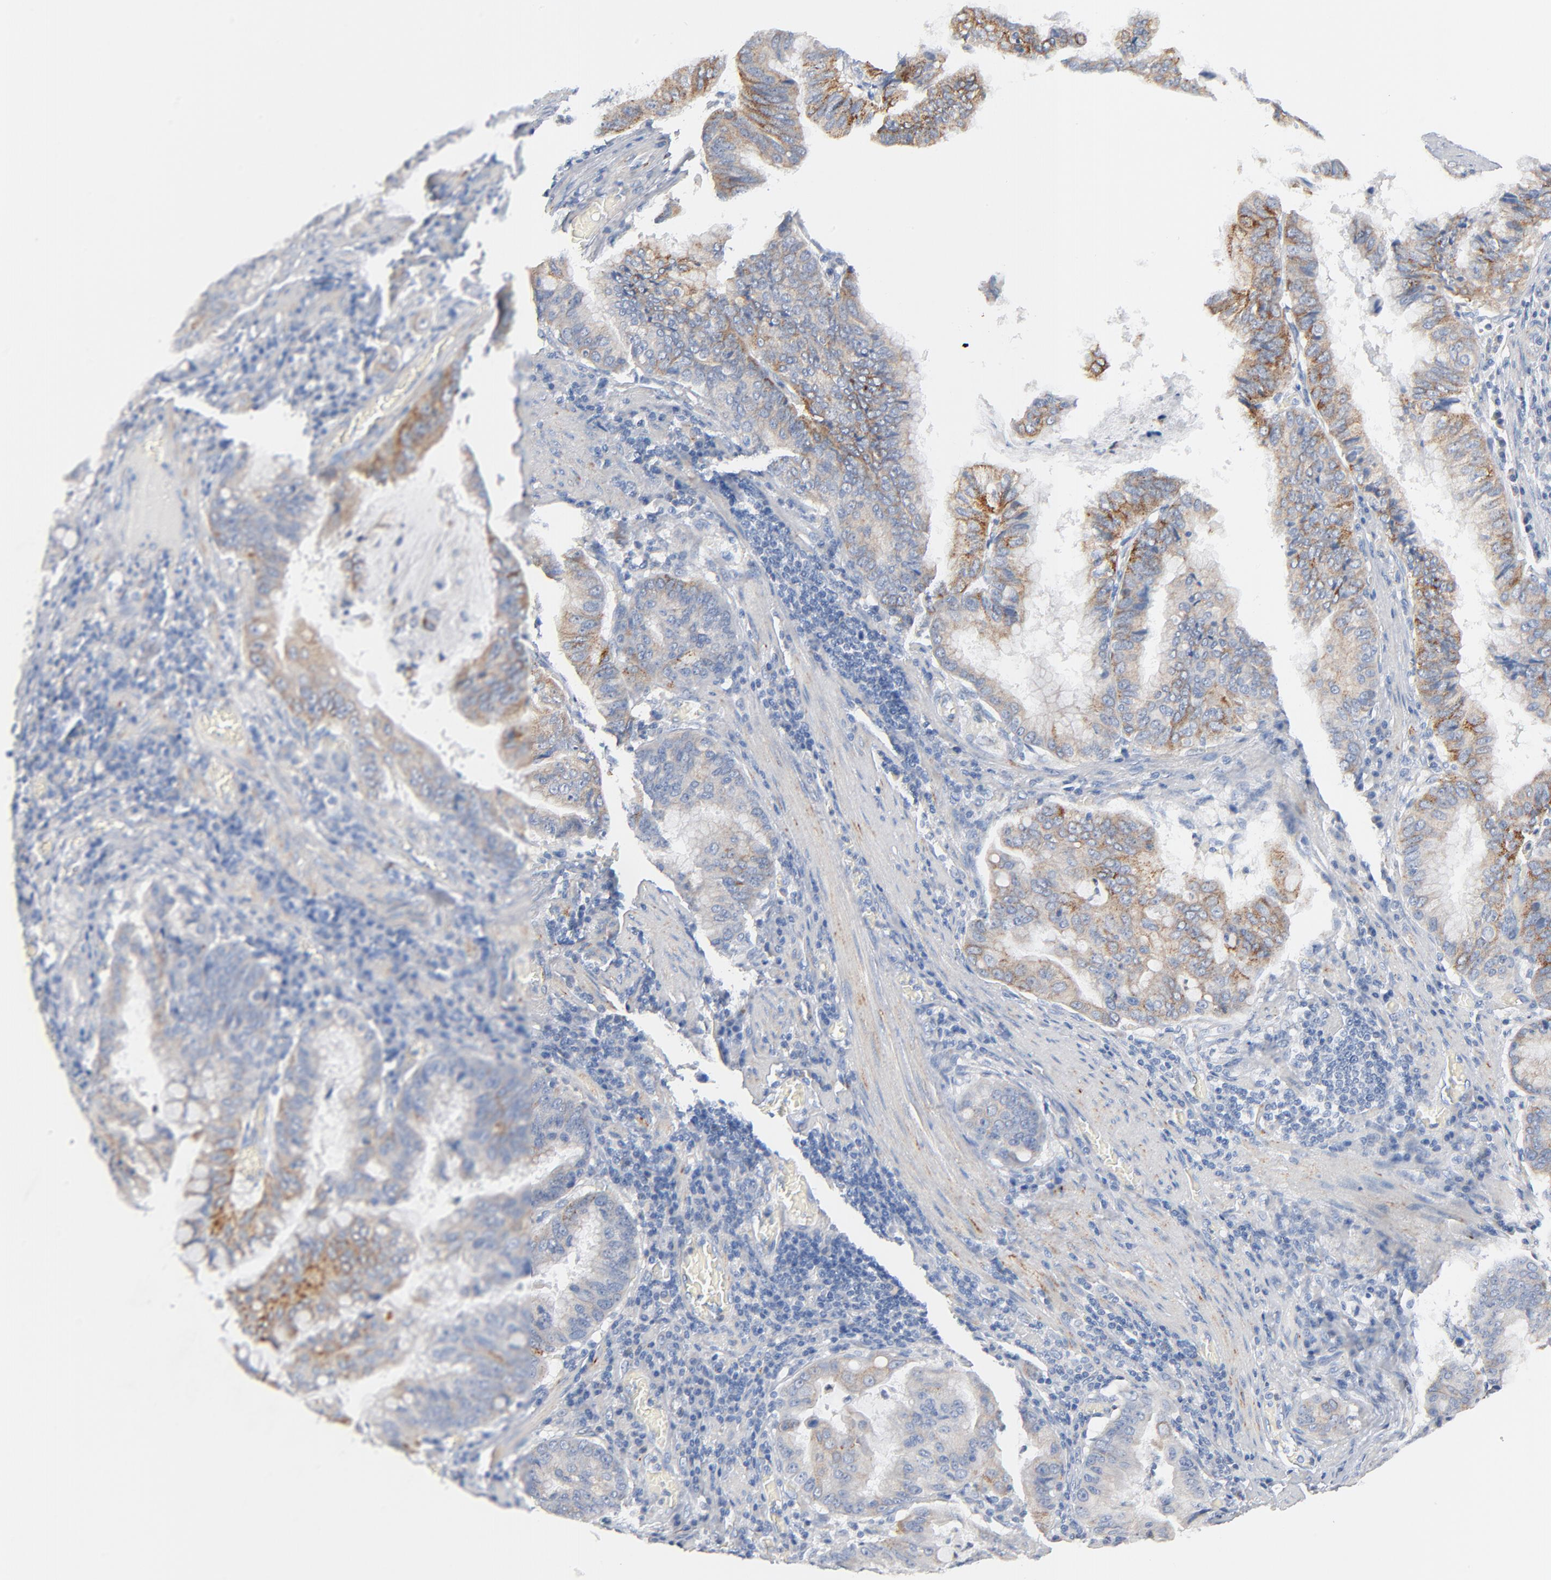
{"staining": {"intensity": "moderate", "quantity": "25%-75%", "location": "cytoplasmic/membranous"}, "tissue": "stomach cancer", "cell_type": "Tumor cells", "image_type": "cancer", "snomed": [{"axis": "morphology", "description": "Adenocarcinoma, NOS"}, {"axis": "topography", "description": "Stomach, upper"}], "caption": "Immunohistochemical staining of stomach cancer reveals medium levels of moderate cytoplasmic/membranous protein expression in approximately 25%-75% of tumor cells.", "gene": "IFT43", "patient": {"sex": "male", "age": 80}}